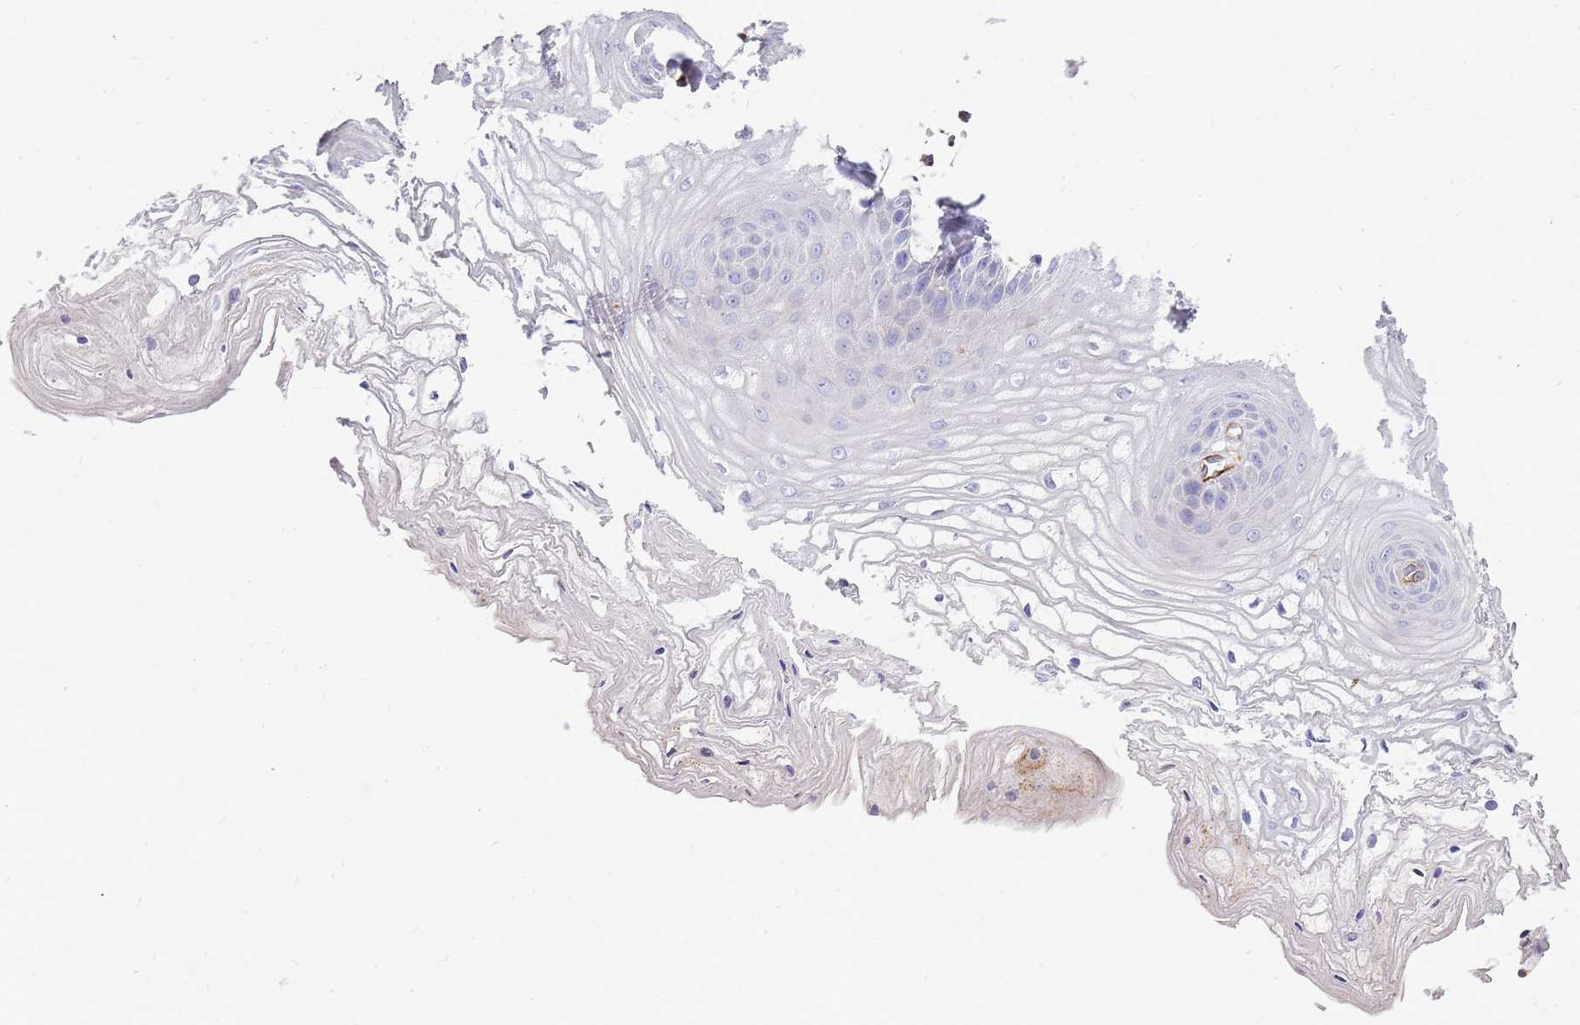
{"staining": {"intensity": "negative", "quantity": "none", "location": "none"}, "tissue": "vagina", "cell_type": "Squamous epithelial cells", "image_type": "normal", "snomed": [{"axis": "morphology", "description": "Normal tissue, NOS"}, {"axis": "topography", "description": "Vagina"}], "caption": "Immunohistochemical staining of unremarkable vagina reveals no significant staining in squamous epithelial cells. (DAB immunohistochemistry (IHC) with hematoxylin counter stain).", "gene": "ZDHHC1", "patient": {"sex": "female", "age": 68}}